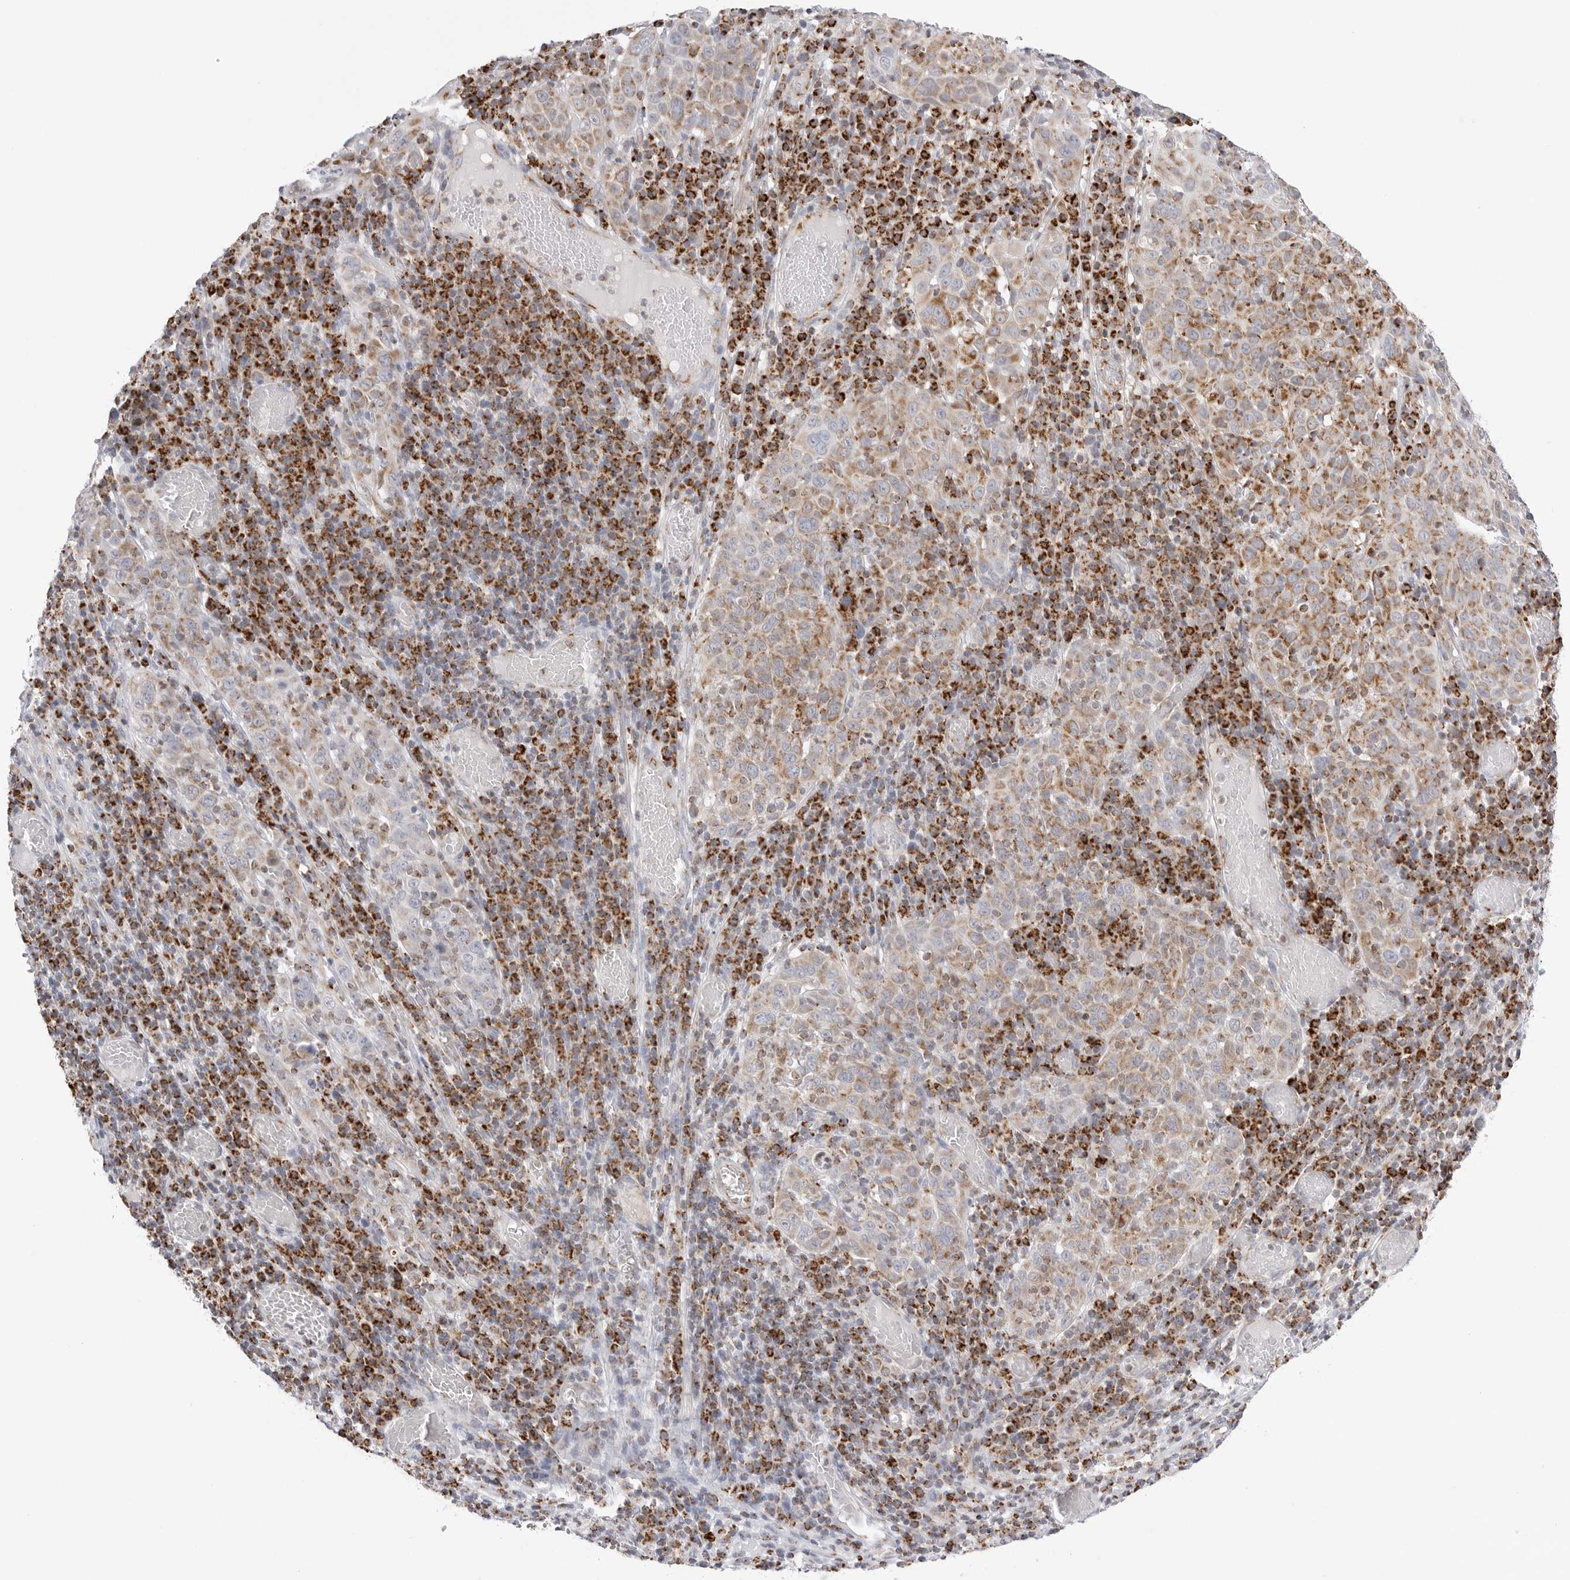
{"staining": {"intensity": "weak", "quantity": "25%-75%", "location": "cytoplasmic/membranous"}, "tissue": "cervical cancer", "cell_type": "Tumor cells", "image_type": "cancer", "snomed": [{"axis": "morphology", "description": "Squamous cell carcinoma, NOS"}, {"axis": "topography", "description": "Cervix"}], "caption": "Brown immunohistochemical staining in human squamous cell carcinoma (cervical) shows weak cytoplasmic/membranous staining in approximately 25%-75% of tumor cells.", "gene": "ATP5IF1", "patient": {"sex": "female", "age": 46}}